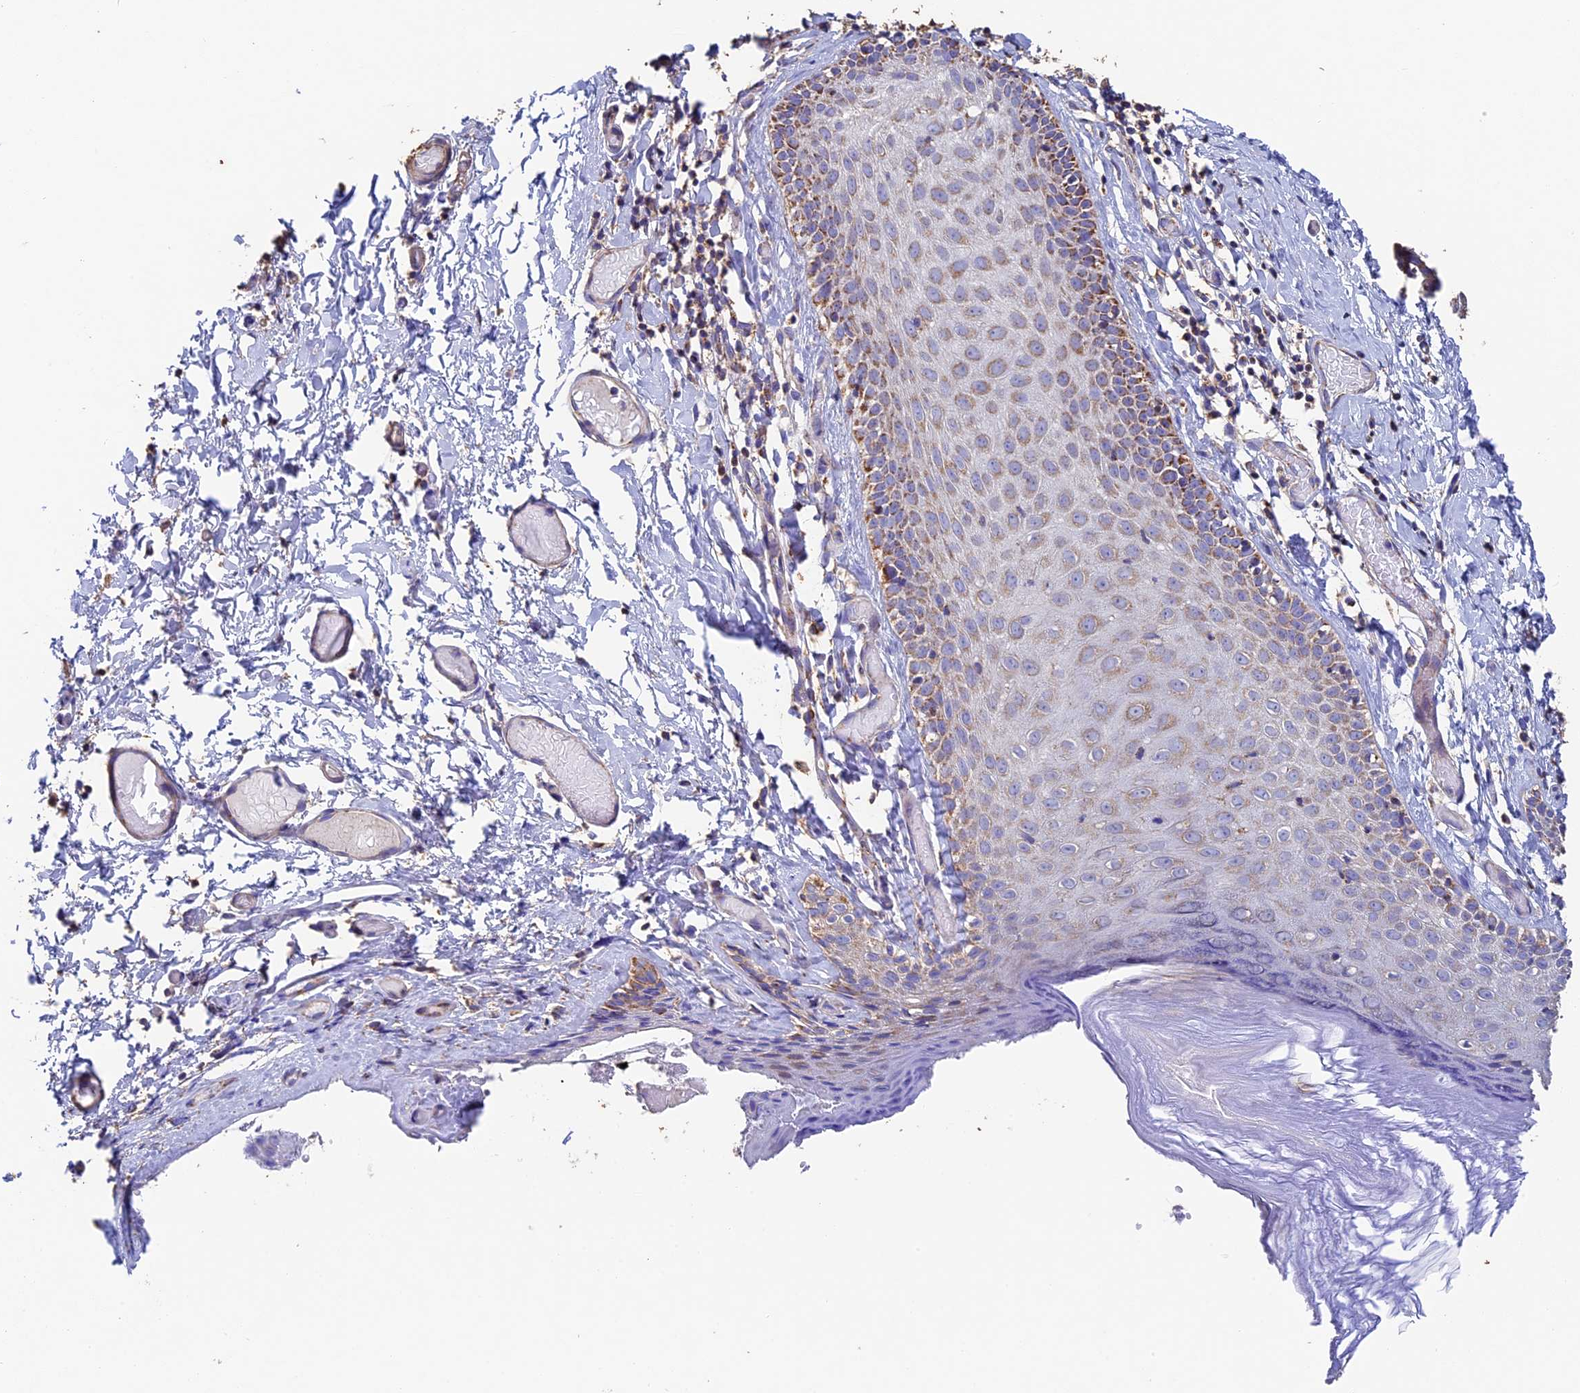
{"staining": {"intensity": "moderate", "quantity": "25%-75%", "location": "cytoplasmic/membranous"}, "tissue": "skin", "cell_type": "Epidermal cells", "image_type": "normal", "snomed": [{"axis": "morphology", "description": "Normal tissue, NOS"}, {"axis": "topography", "description": "Adipose tissue"}, {"axis": "topography", "description": "Vascular tissue"}, {"axis": "topography", "description": "Vulva"}, {"axis": "topography", "description": "Peripheral nerve tissue"}], "caption": "The immunohistochemical stain highlights moderate cytoplasmic/membranous staining in epidermal cells of normal skin. The protein is shown in brown color, while the nuclei are stained blue.", "gene": "ADAT1", "patient": {"sex": "female", "age": 86}}